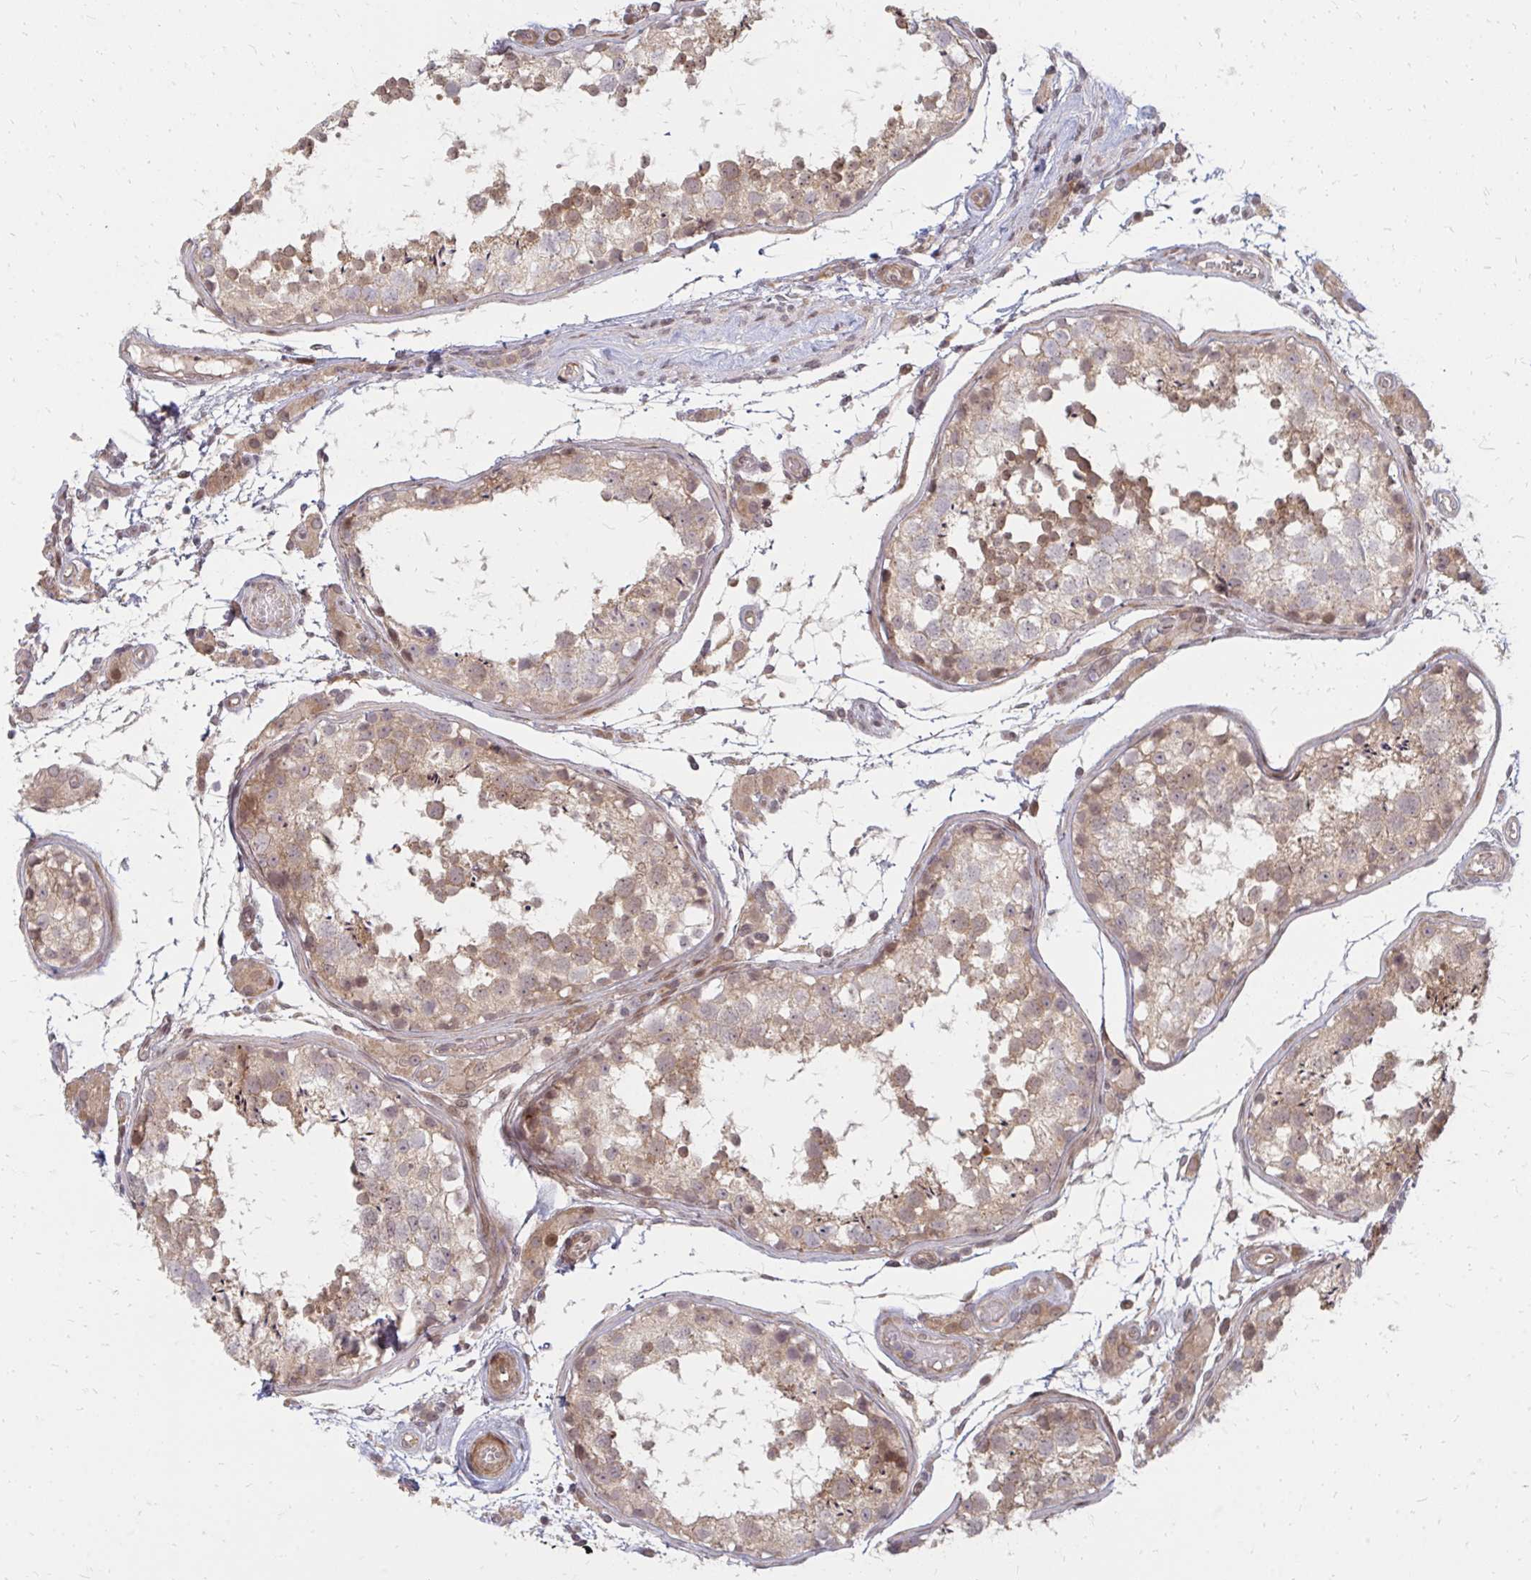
{"staining": {"intensity": "weak", "quantity": ">75%", "location": "cytoplasmic/membranous,nuclear"}, "tissue": "testis", "cell_type": "Cells in seminiferous ducts", "image_type": "normal", "snomed": [{"axis": "morphology", "description": "Normal tissue, NOS"}, {"axis": "morphology", "description": "Seminoma, NOS"}, {"axis": "topography", "description": "Testis"}], "caption": "Immunohistochemistry staining of normal testis, which shows low levels of weak cytoplasmic/membranous,nuclear expression in about >75% of cells in seminiferous ducts indicating weak cytoplasmic/membranous,nuclear protein staining. The staining was performed using DAB (3,3'-diaminobenzidine) (brown) for protein detection and nuclei were counterstained in hematoxylin (blue).", "gene": "ZNF285", "patient": {"sex": "male", "age": 29}}